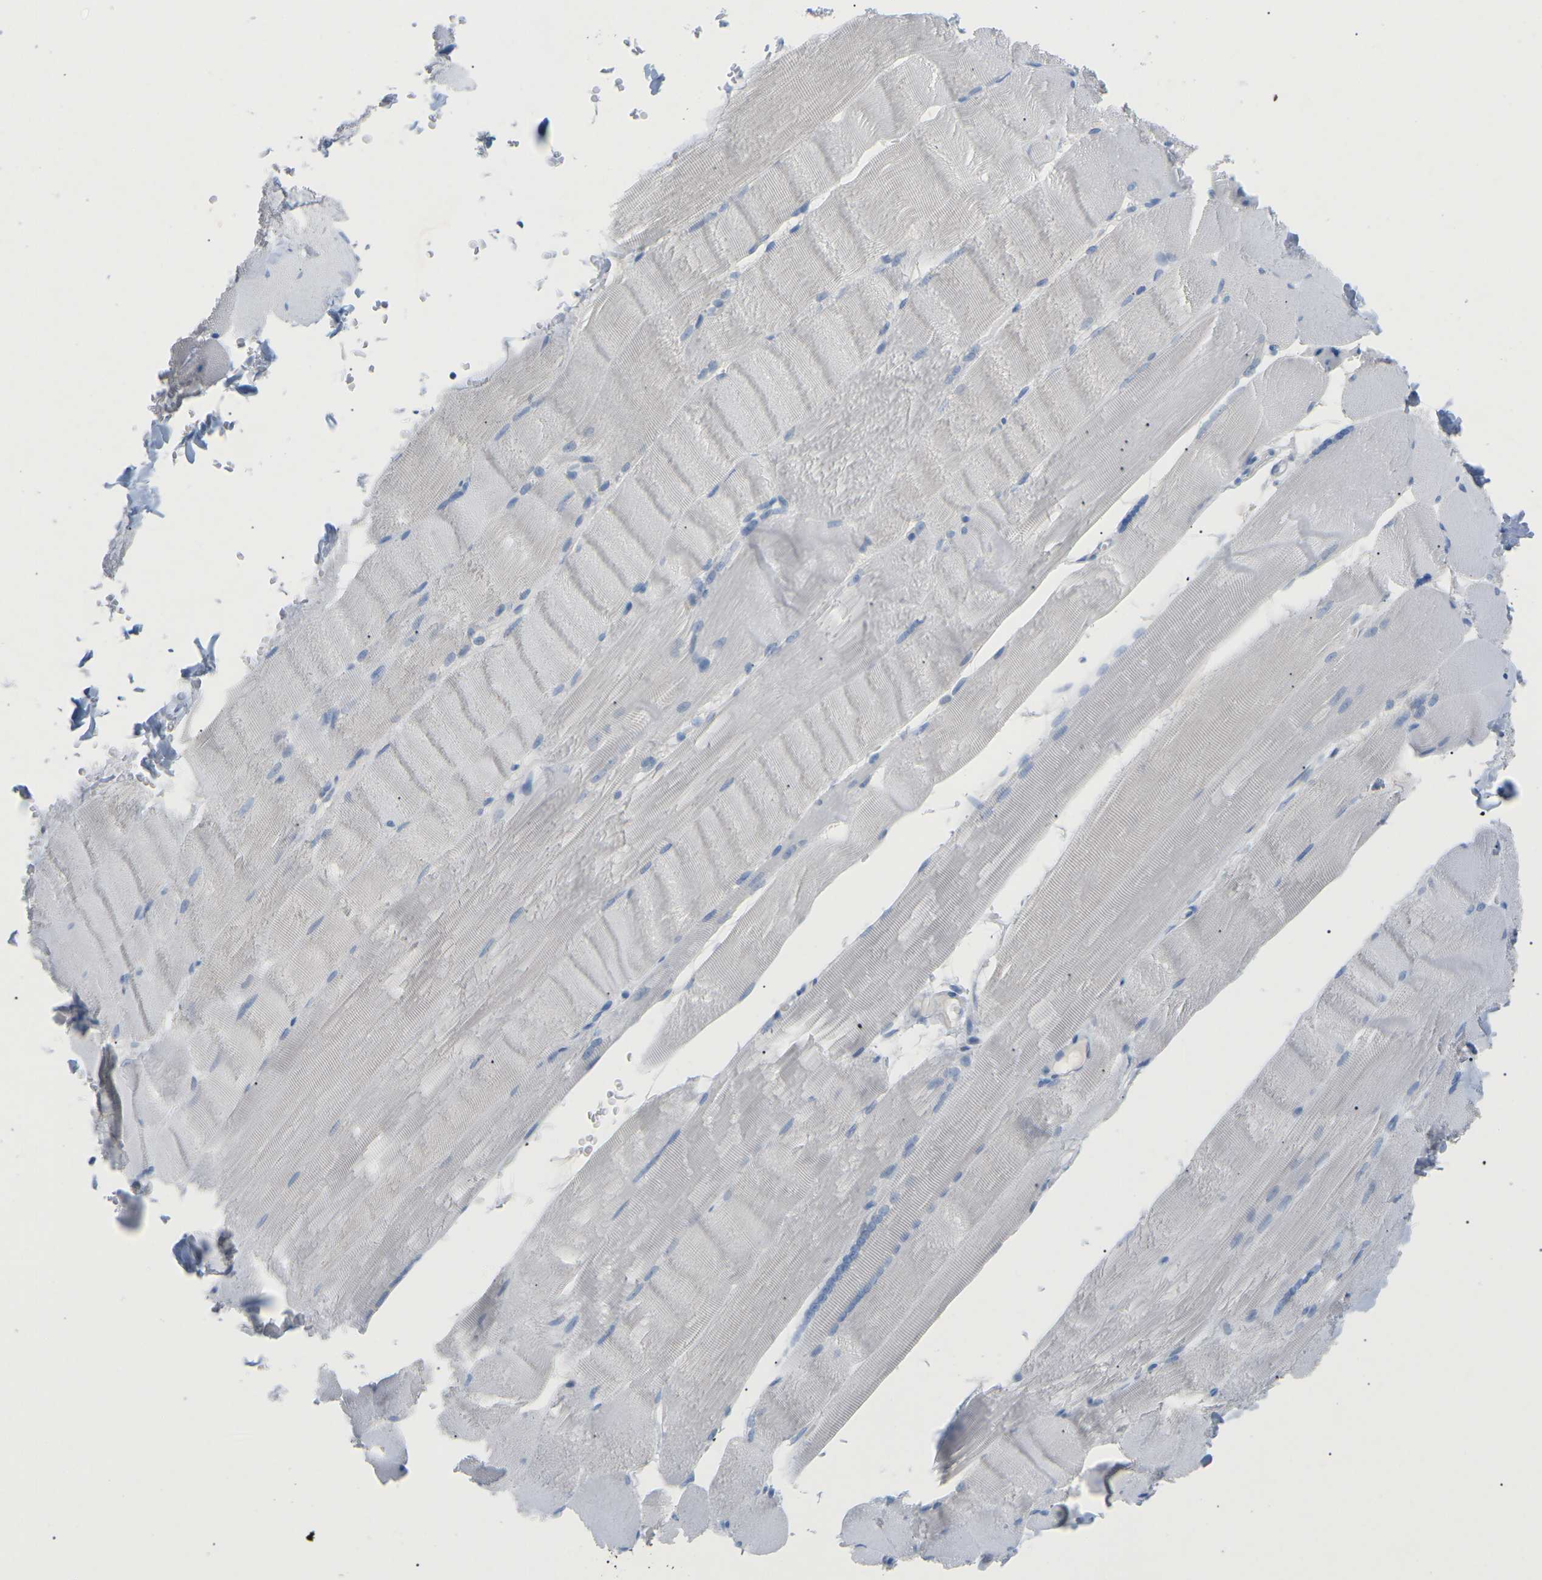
{"staining": {"intensity": "negative", "quantity": "none", "location": "none"}, "tissue": "skeletal muscle", "cell_type": "Myocytes", "image_type": "normal", "snomed": [{"axis": "morphology", "description": "Normal tissue, NOS"}, {"axis": "topography", "description": "Skin"}, {"axis": "topography", "description": "Skeletal muscle"}], "caption": "Immunohistochemistry (IHC) micrograph of benign human skeletal muscle stained for a protein (brown), which demonstrates no staining in myocytes. The staining was performed using DAB to visualize the protein expression in brown, while the nuclei were stained in blue with hematoxylin (Magnification: 20x).", "gene": "HBG2", "patient": {"sex": "male", "age": 83}}